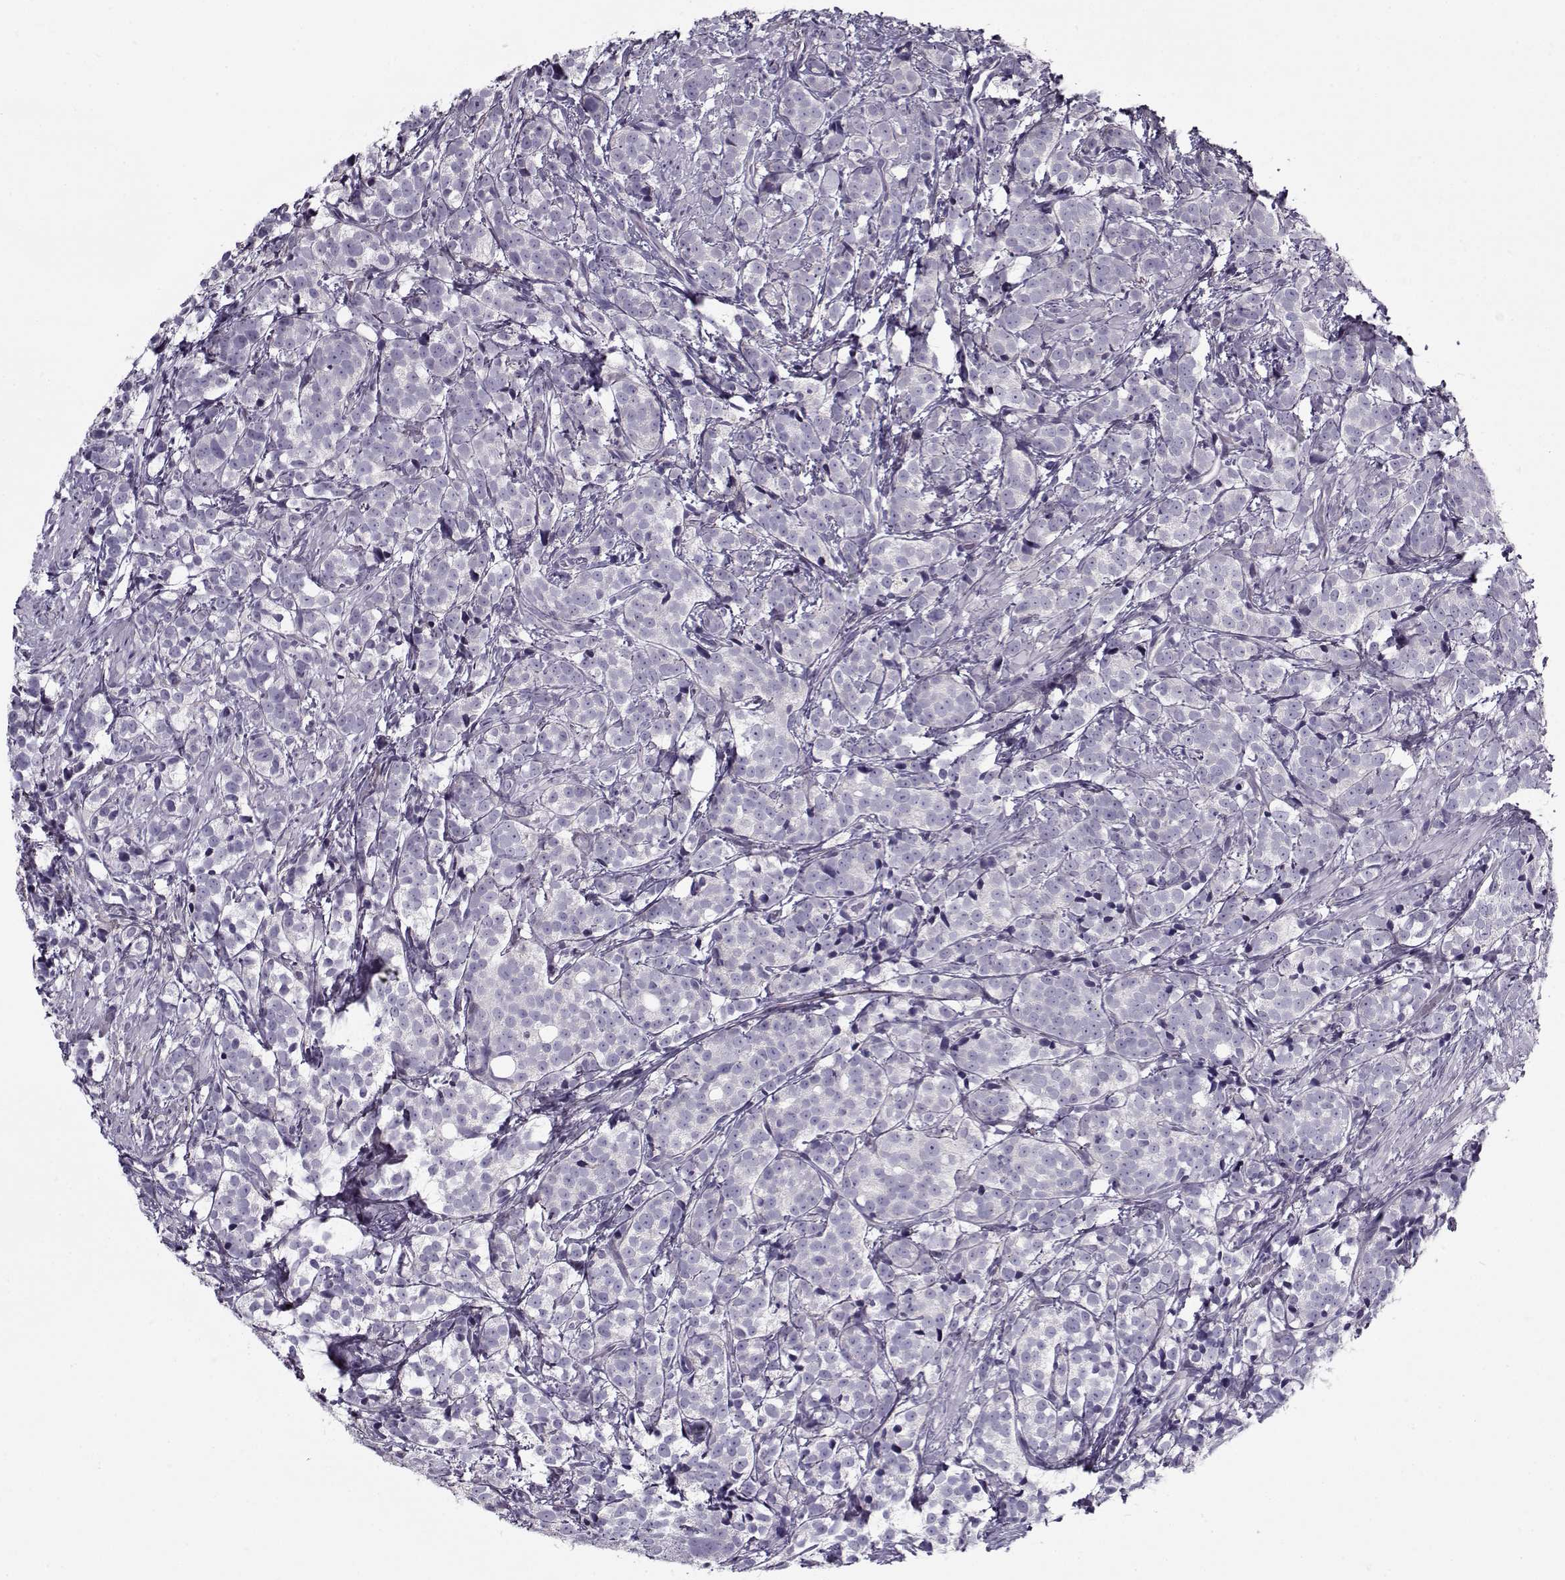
{"staining": {"intensity": "negative", "quantity": "none", "location": "none"}, "tissue": "prostate cancer", "cell_type": "Tumor cells", "image_type": "cancer", "snomed": [{"axis": "morphology", "description": "Adenocarcinoma, High grade"}, {"axis": "topography", "description": "Prostate"}], "caption": "Tumor cells show no significant protein positivity in prostate cancer (adenocarcinoma (high-grade)).", "gene": "PP2D1", "patient": {"sex": "male", "age": 53}}